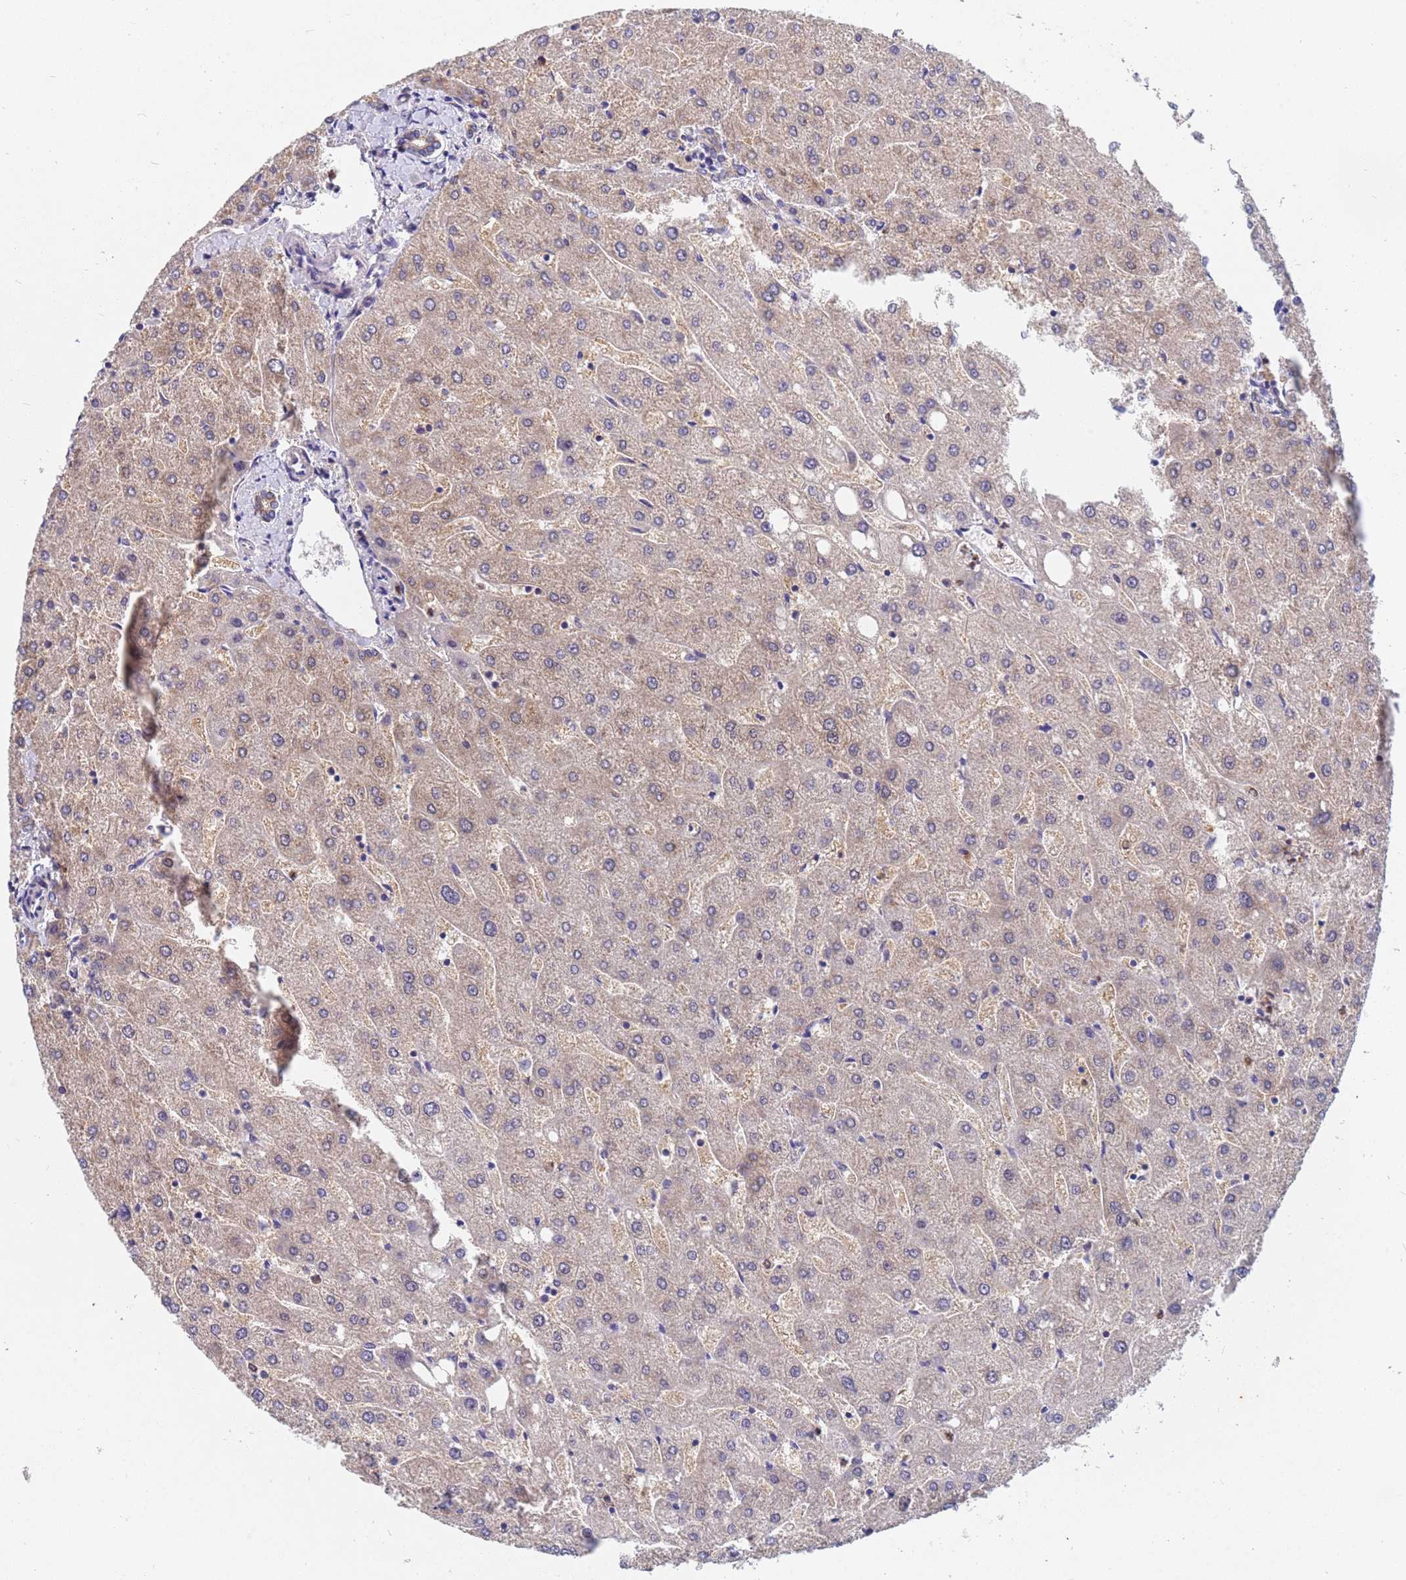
{"staining": {"intensity": "weak", "quantity": ">75%", "location": "cytoplasmic/membranous"}, "tissue": "liver", "cell_type": "Cholangiocytes", "image_type": "normal", "snomed": [{"axis": "morphology", "description": "Normal tissue, NOS"}, {"axis": "topography", "description": "Liver"}], "caption": "The micrograph reveals staining of benign liver, revealing weak cytoplasmic/membranous protein staining (brown color) within cholangiocytes. The staining is performed using DAB brown chromogen to label protein expression. The nuclei are counter-stained blue using hematoxylin.", "gene": "TTLL11", "patient": {"sex": "male", "age": 67}}